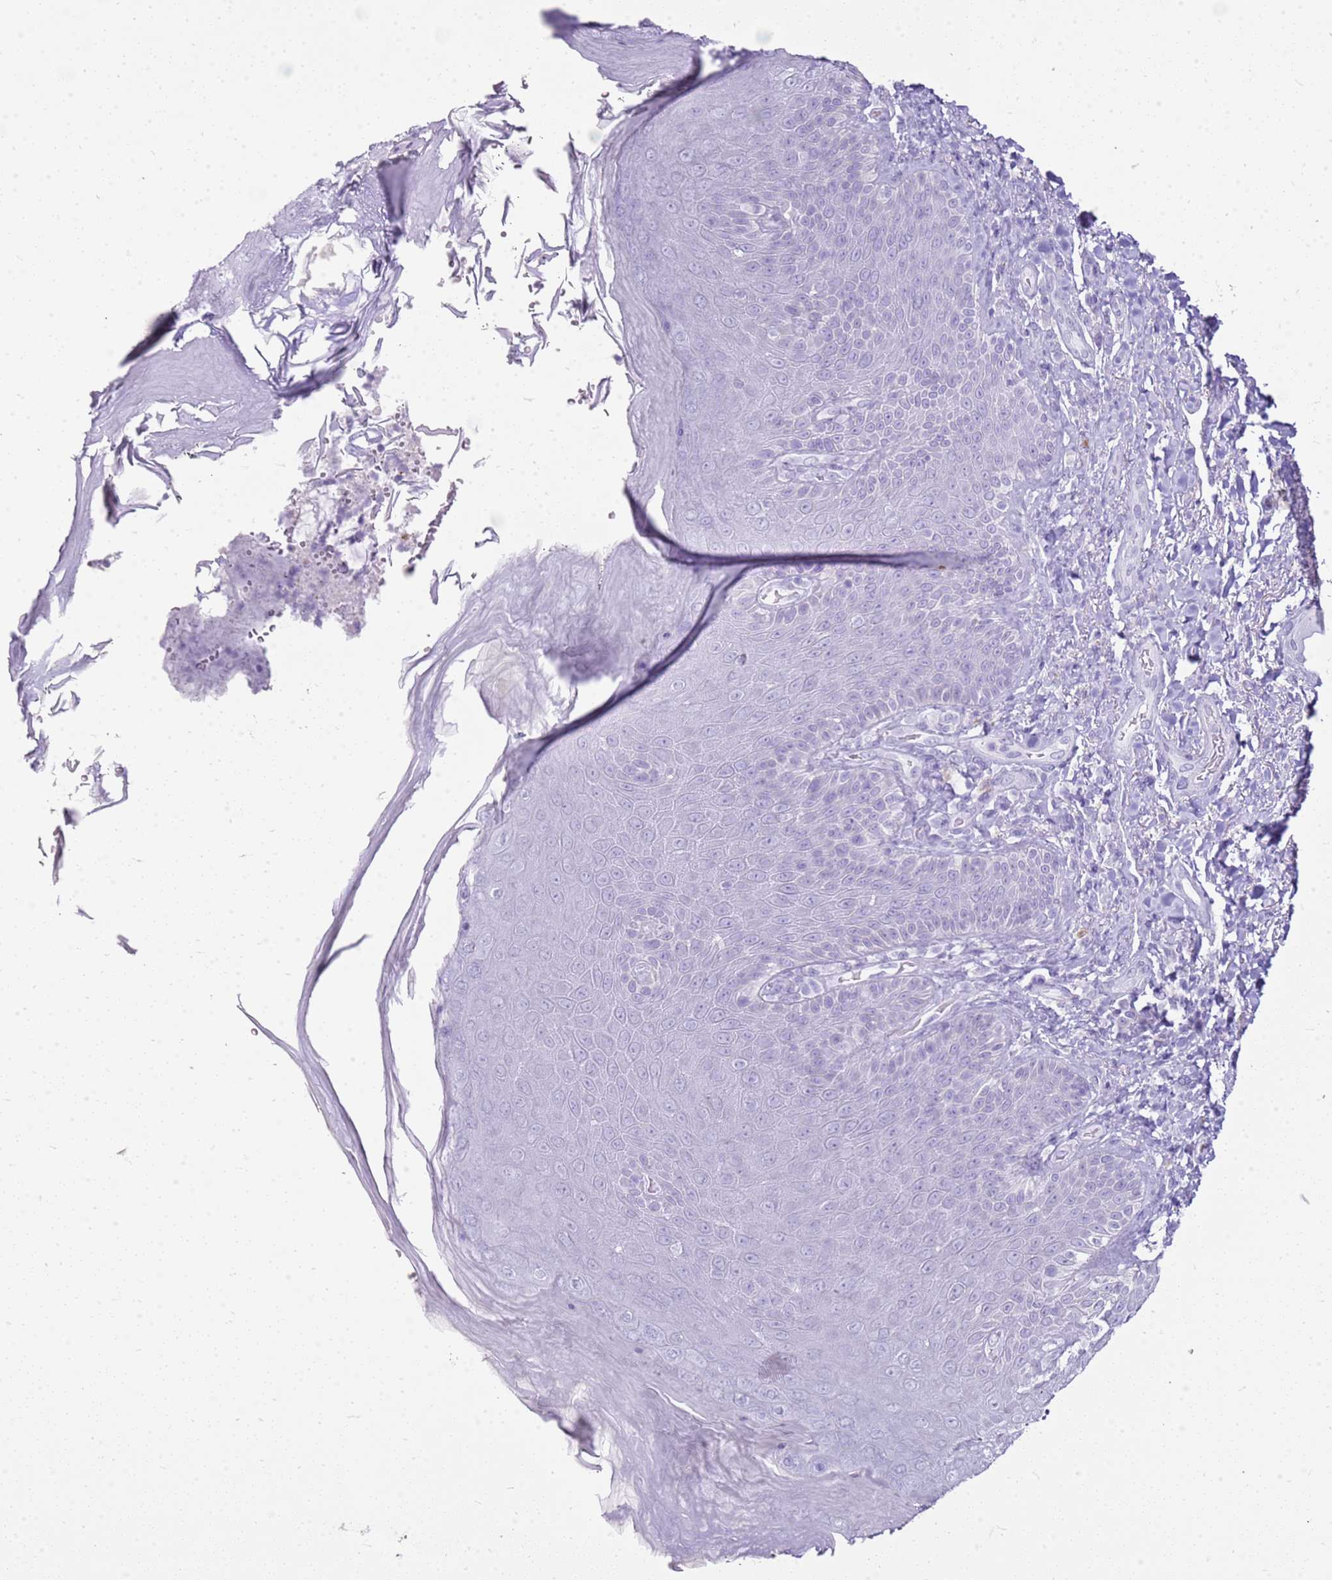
{"staining": {"intensity": "weak", "quantity": "<25%", "location": "cytoplasmic/membranous"}, "tissue": "skin", "cell_type": "Epidermal cells", "image_type": "normal", "snomed": [{"axis": "morphology", "description": "Normal tissue, NOS"}, {"axis": "topography", "description": "Anal"}], "caption": "IHC image of unremarkable skin: skin stained with DAB (3,3'-diaminobenzidine) exhibits no significant protein positivity in epidermal cells. Nuclei are stained in blue.", "gene": "CA8", "patient": {"sex": "female", "age": 89}}